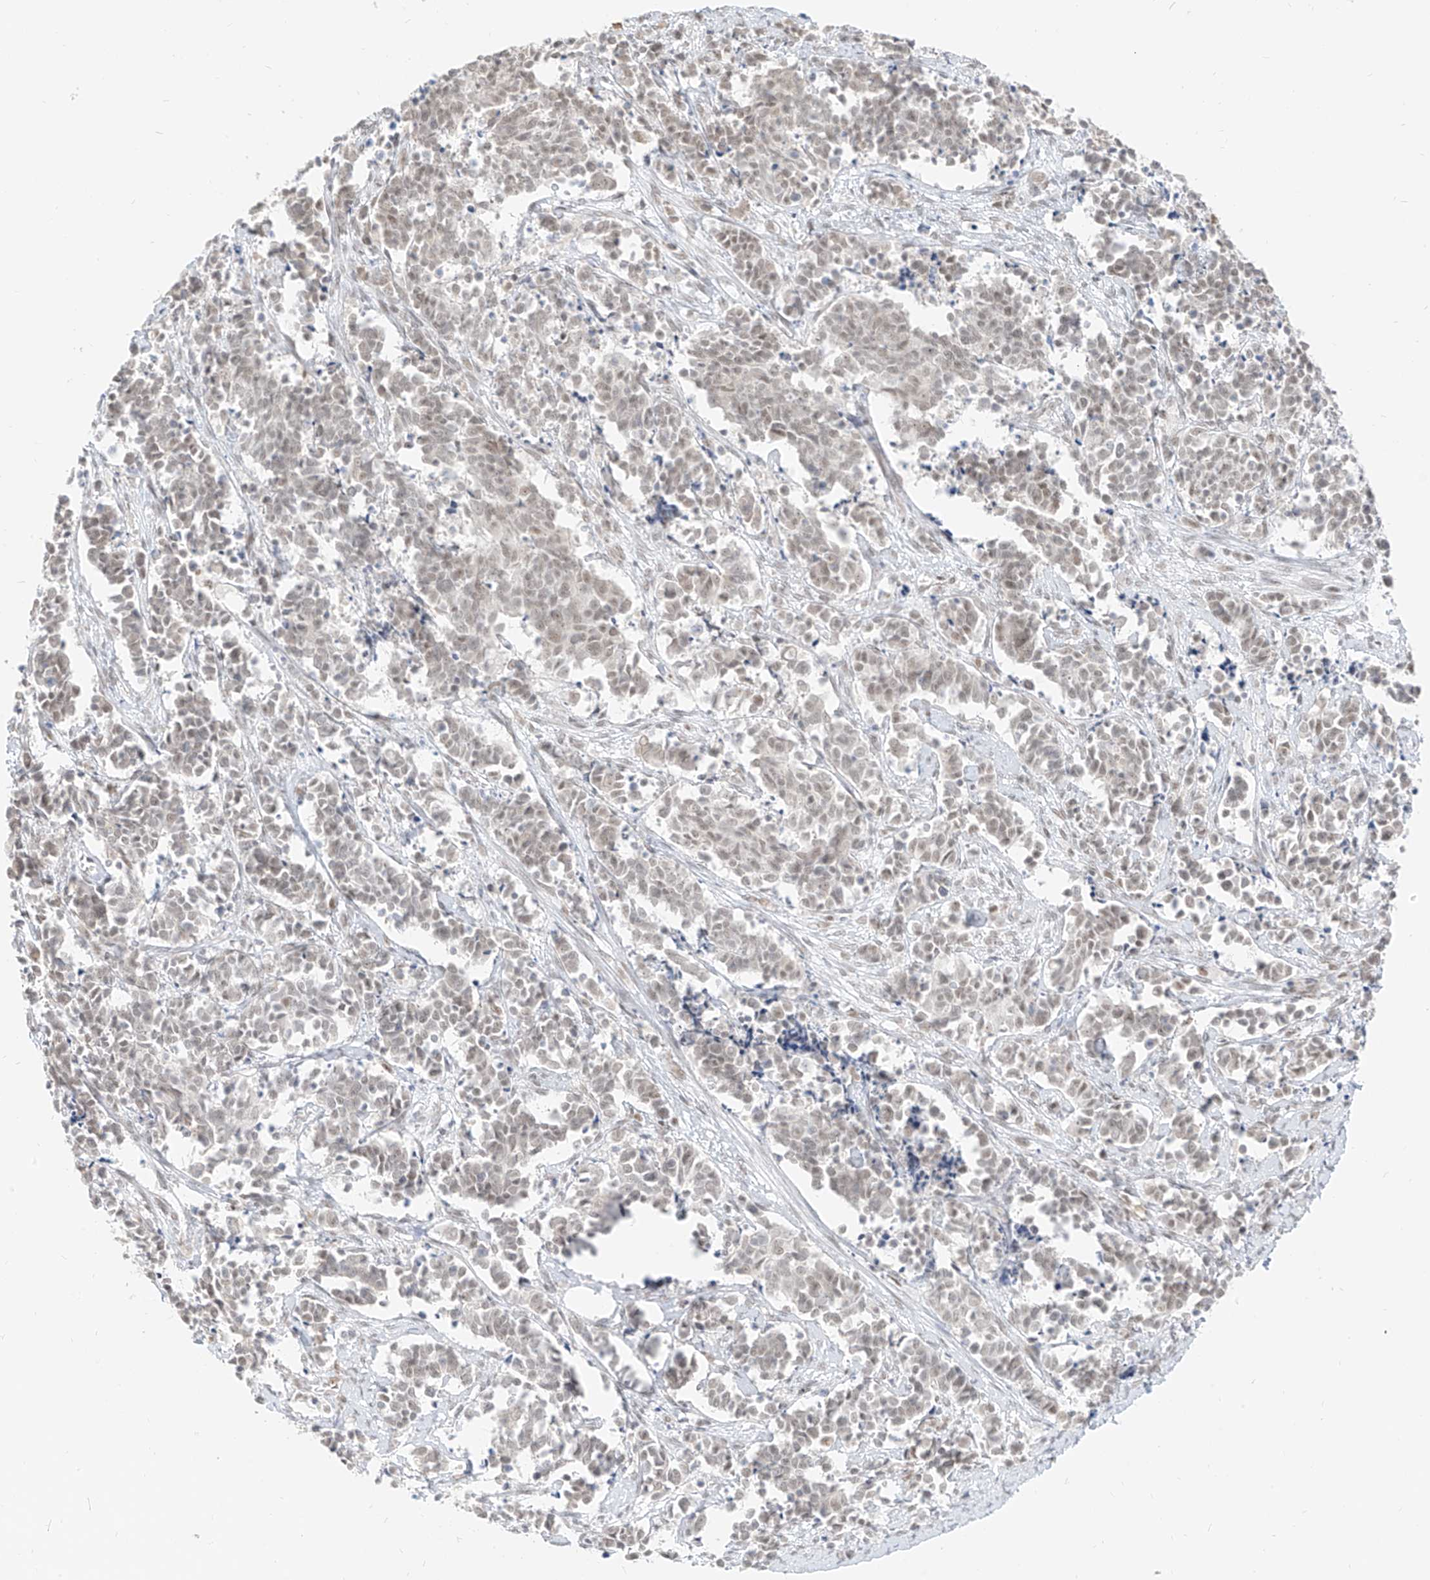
{"staining": {"intensity": "weak", "quantity": "25%-75%", "location": "nuclear"}, "tissue": "cervical cancer", "cell_type": "Tumor cells", "image_type": "cancer", "snomed": [{"axis": "morphology", "description": "Normal tissue, NOS"}, {"axis": "morphology", "description": "Squamous cell carcinoma, NOS"}, {"axis": "topography", "description": "Cervix"}], "caption": "Immunohistochemical staining of cervical cancer (squamous cell carcinoma) reveals weak nuclear protein expression in approximately 25%-75% of tumor cells.", "gene": "SUPT5H", "patient": {"sex": "female", "age": 35}}